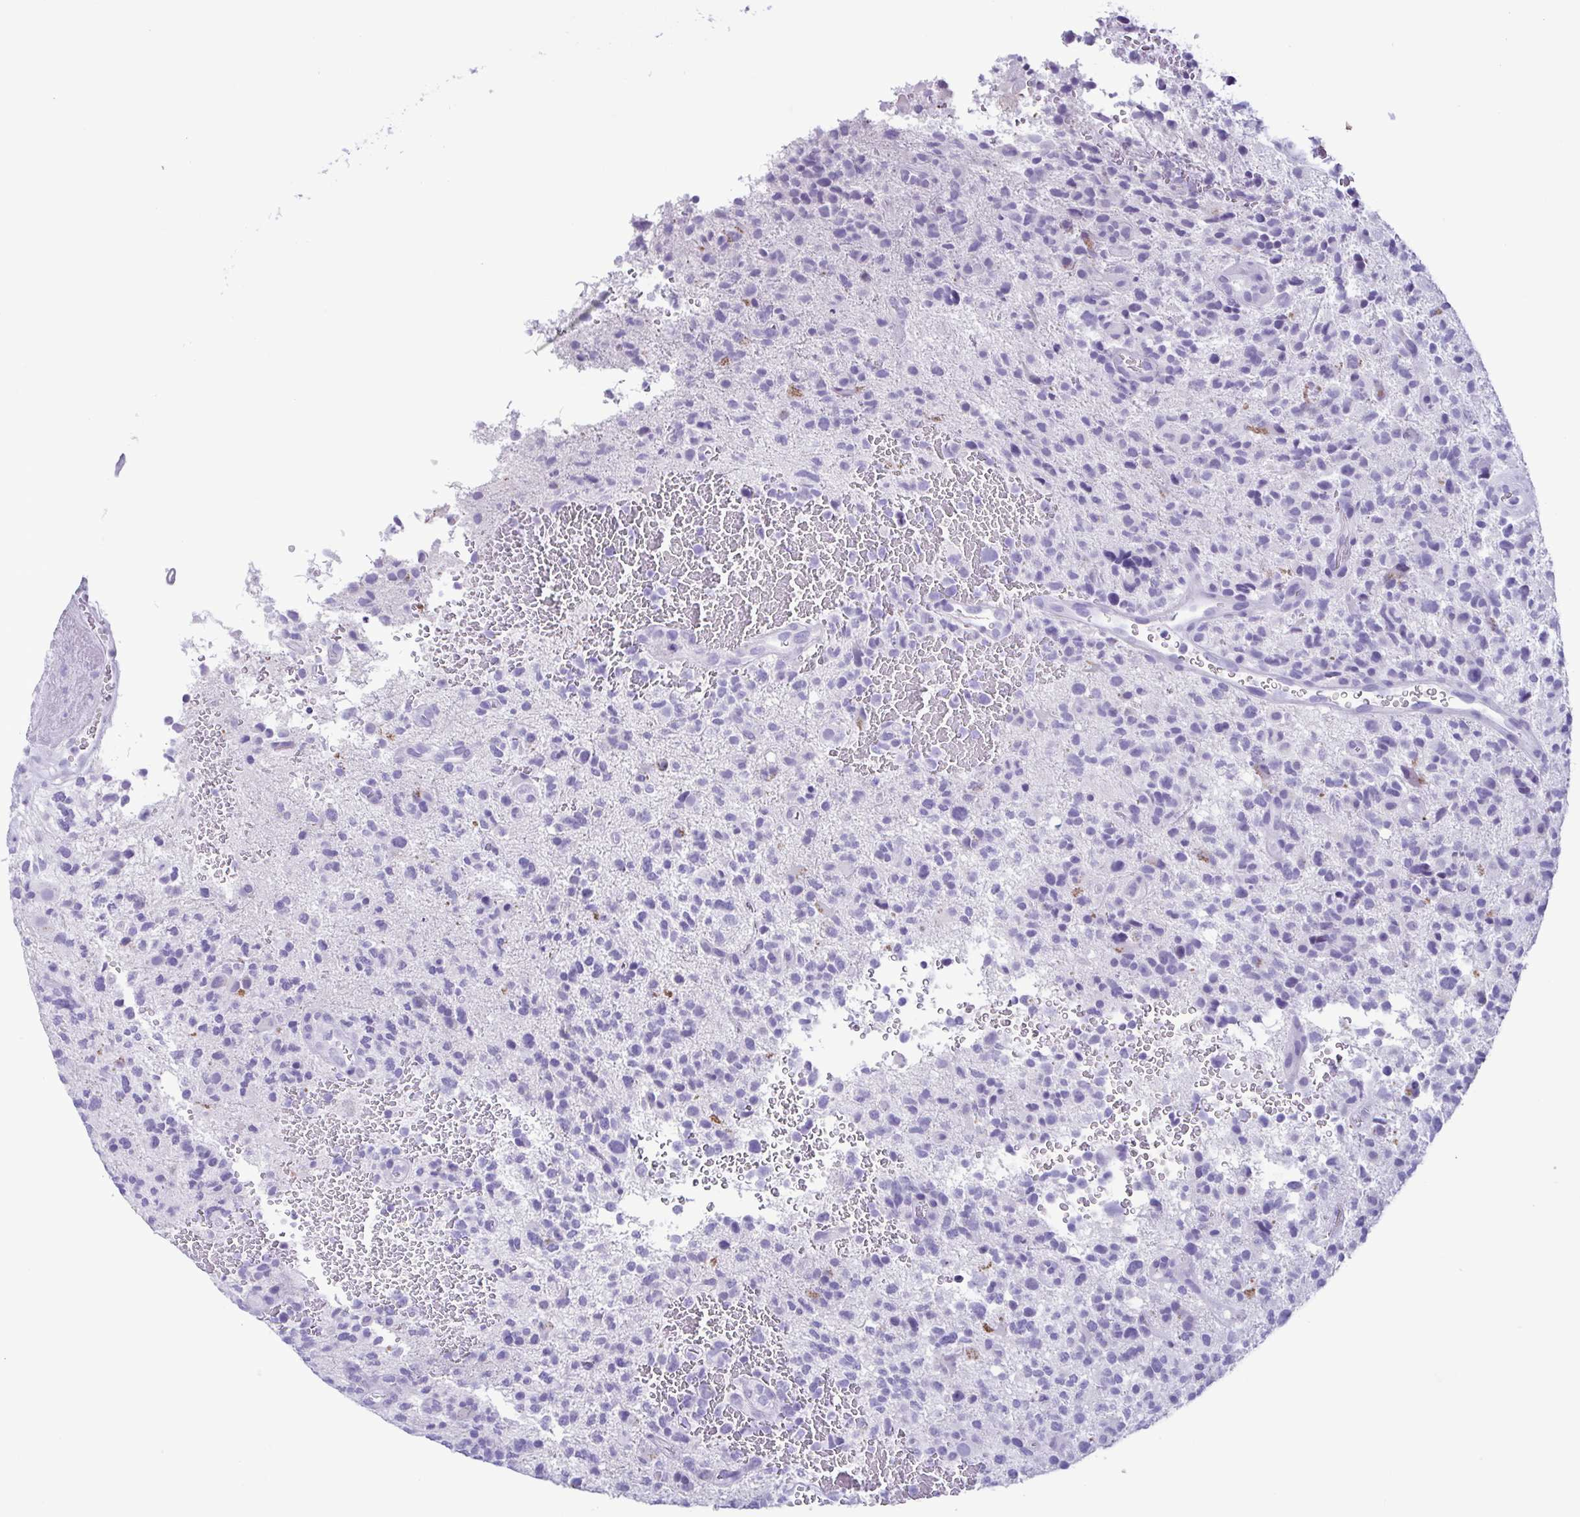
{"staining": {"intensity": "negative", "quantity": "none", "location": "none"}, "tissue": "glioma", "cell_type": "Tumor cells", "image_type": "cancer", "snomed": [{"axis": "morphology", "description": "Glioma, malignant, High grade"}, {"axis": "topography", "description": "Brain"}], "caption": "The IHC histopathology image has no significant staining in tumor cells of high-grade glioma (malignant) tissue.", "gene": "LTF", "patient": {"sex": "female", "age": 71}}